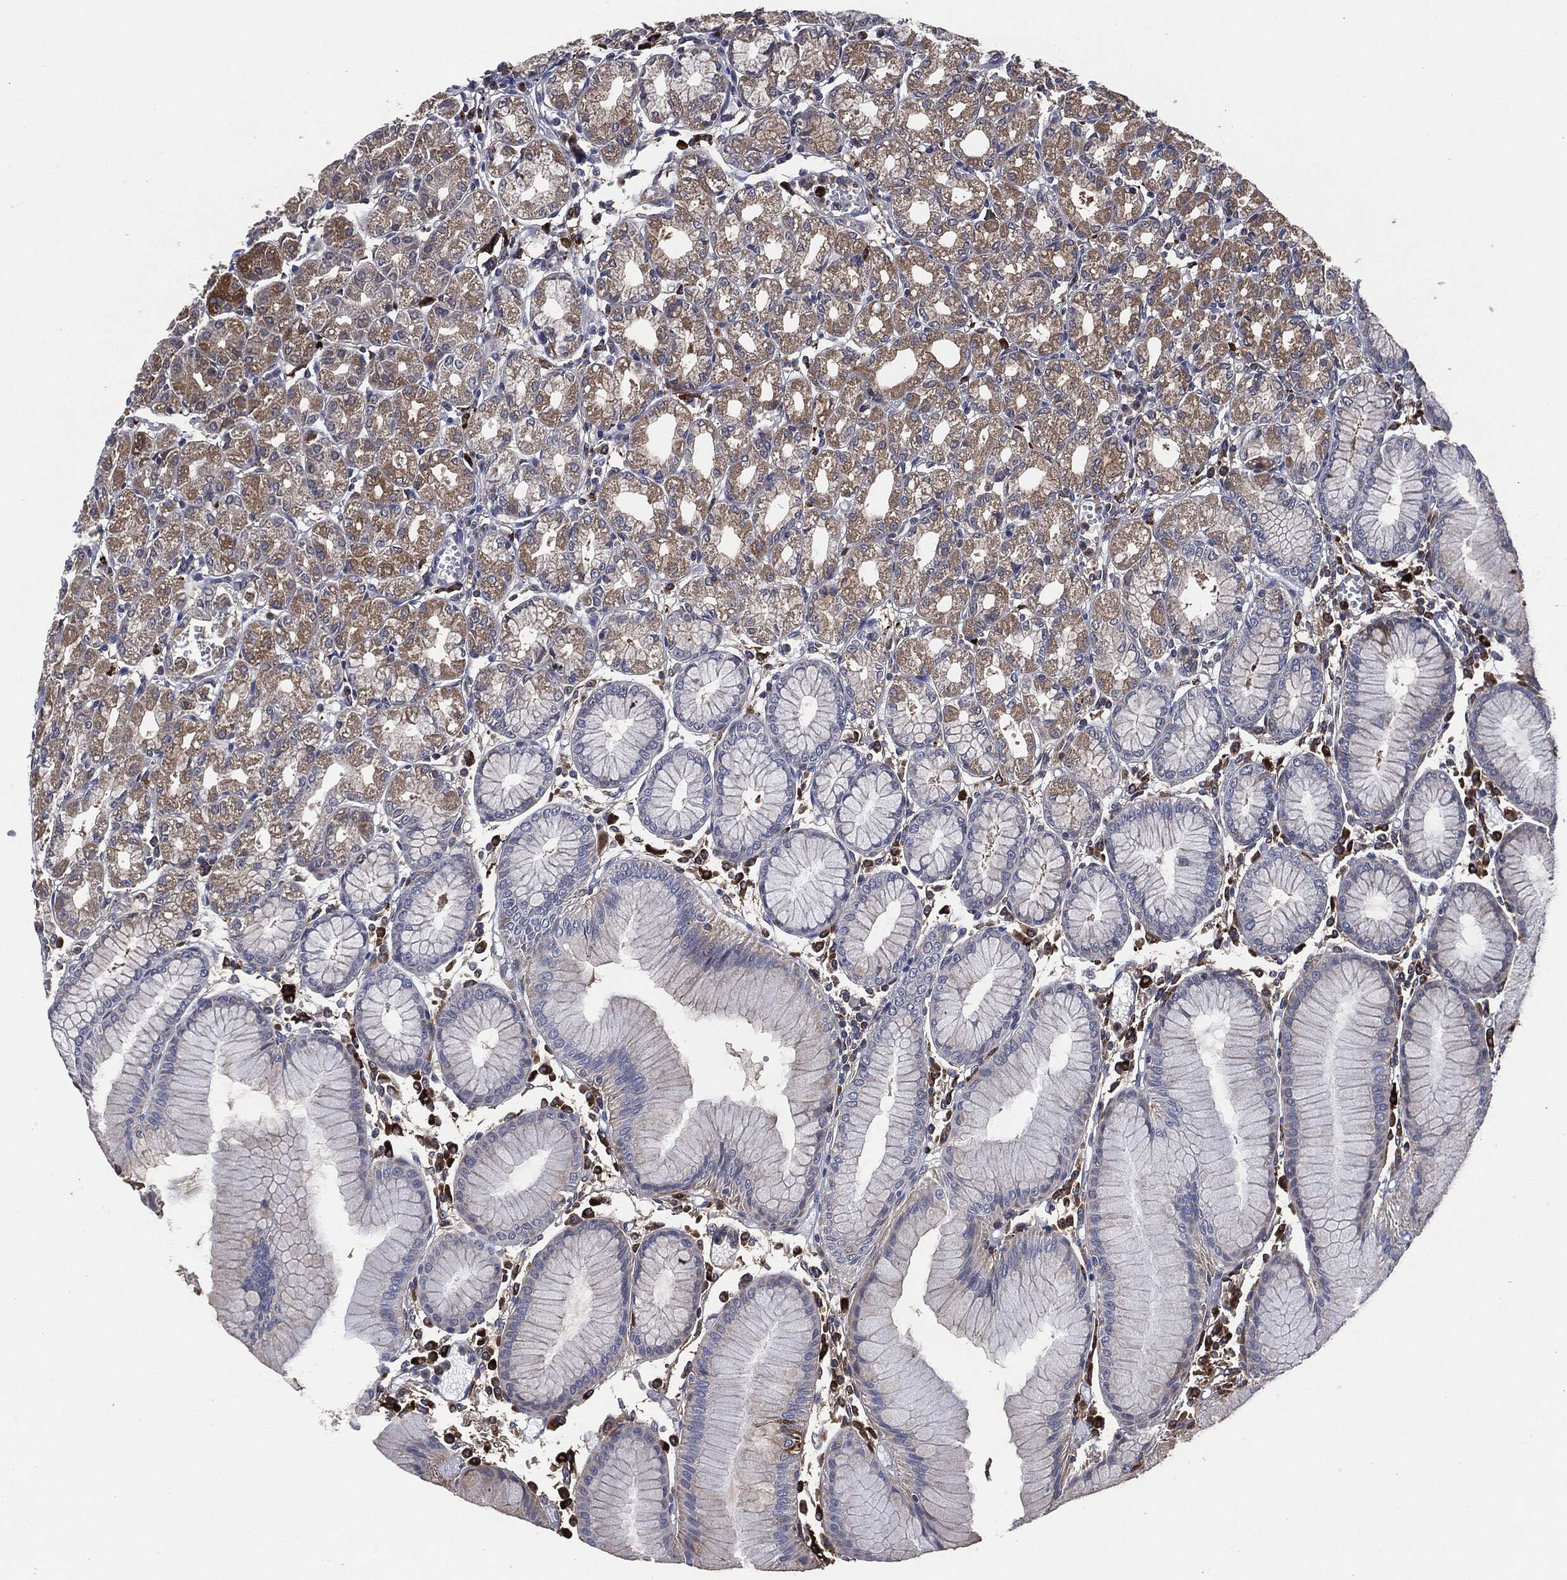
{"staining": {"intensity": "strong", "quantity": "25%-75%", "location": "cytoplasmic/membranous"}, "tissue": "stomach", "cell_type": "Glandular cells", "image_type": "normal", "snomed": [{"axis": "morphology", "description": "Normal tissue, NOS"}, {"axis": "topography", "description": "Stomach"}], "caption": "Brown immunohistochemical staining in unremarkable stomach demonstrates strong cytoplasmic/membranous expression in approximately 25%-75% of glandular cells.", "gene": "TMEM11", "patient": {"sex": "female", "age": 57}}